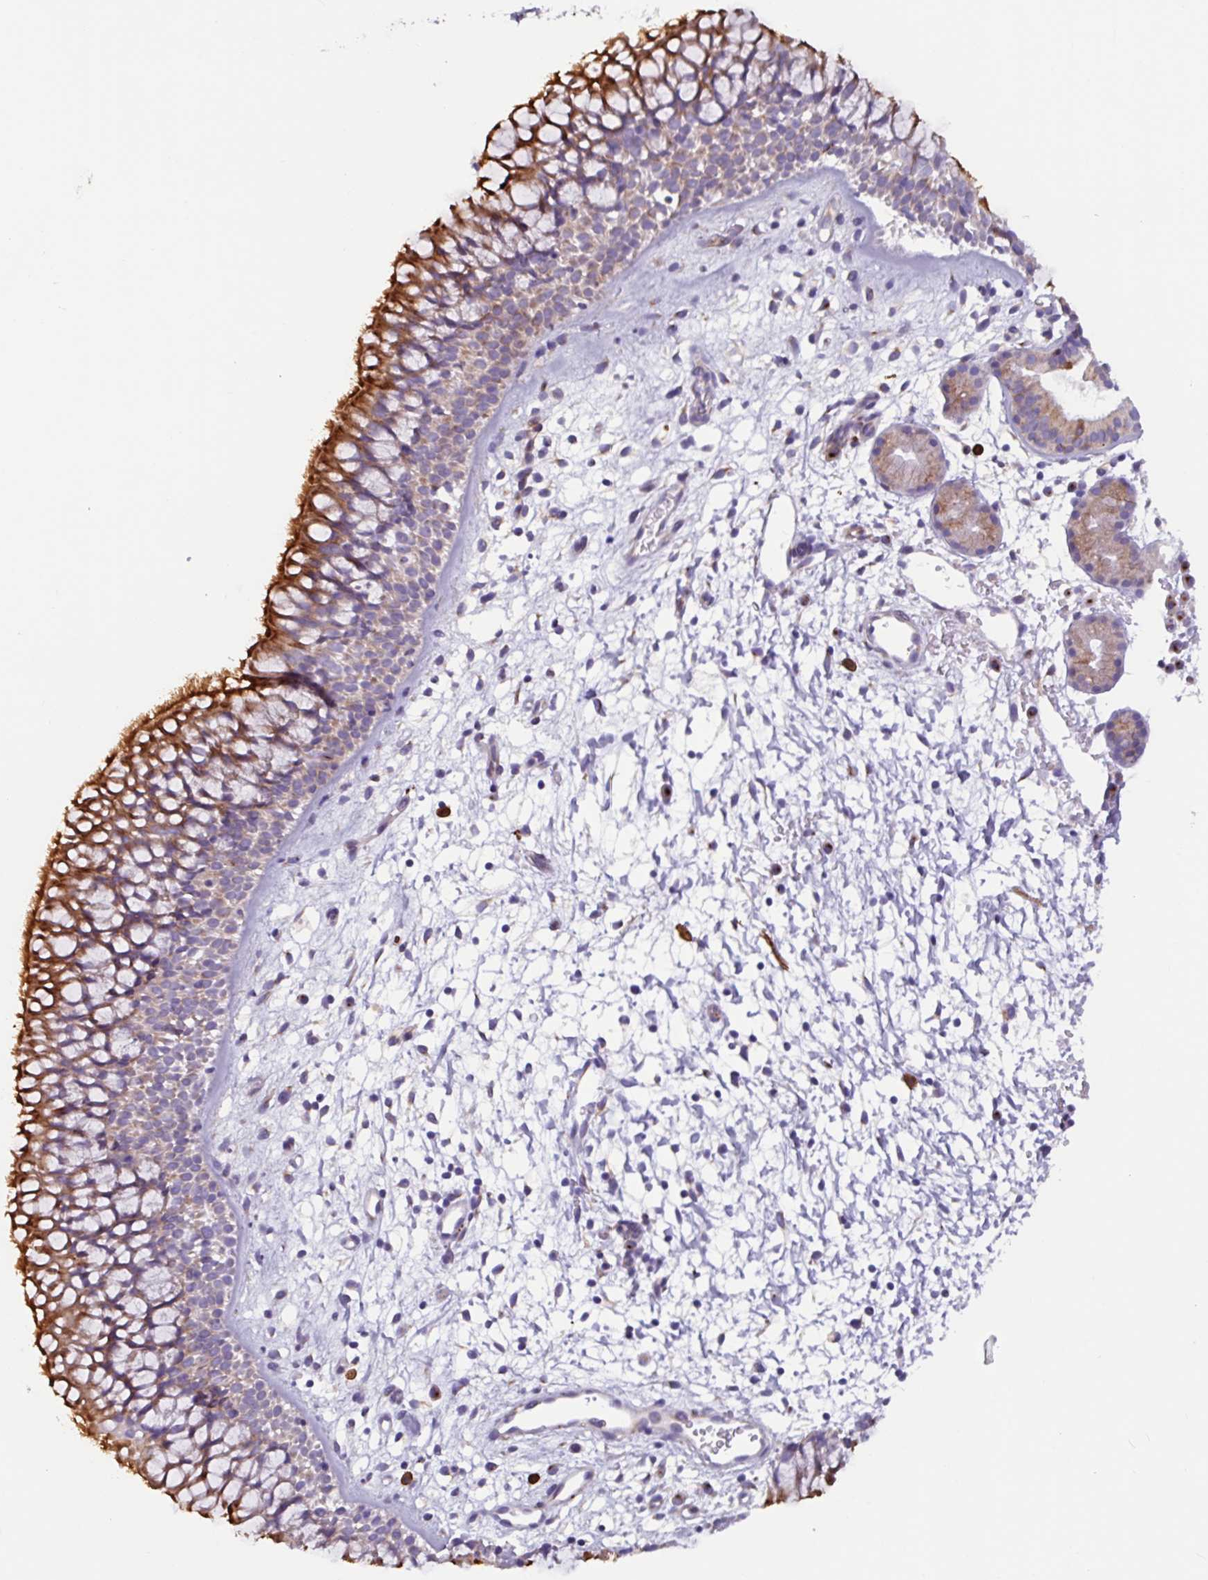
{"staining": {"intensity": "strong", "quantity": "25%-75%", "location": "cytoplasmic/membranous"}, "tissue": "nasopharynx", "cell_type": "Respiratory epithelial cells", "image_type": "normal", "snomed": [{"axis": "morphology", "description": "Normal tissue, NOS"}, {"axis": "topography", "description": "Nasopharynx"}], "caption": "Nasopharynx stained with a brown dye reveals strong cytoplasmic/membranous positive positivity in about 25%-75% of respiratory epithelial cells.", "gene": "ADGRE1", "patient": {"sex": "male", "age": 65}}